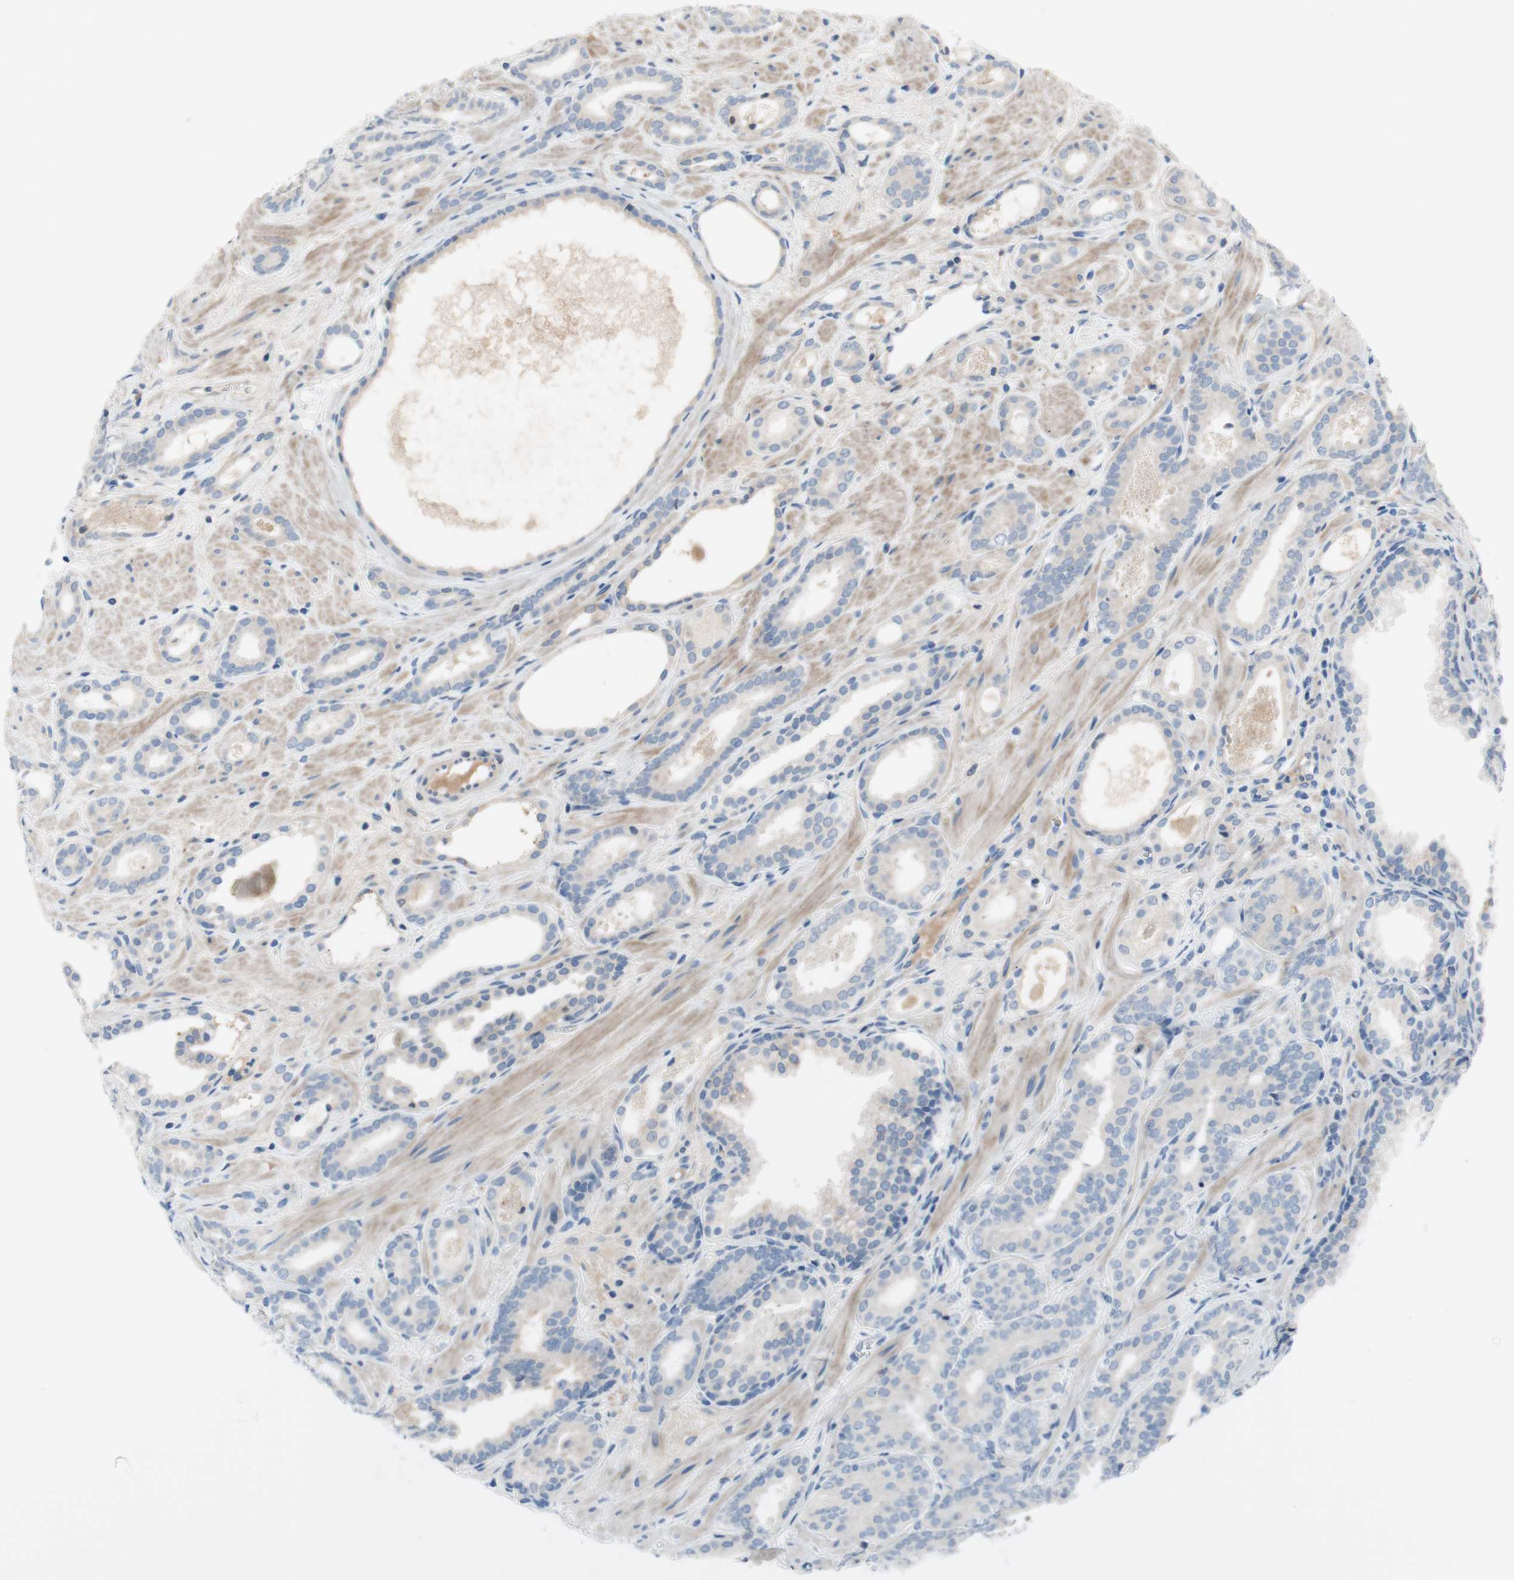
{"staining": {"intensity": "negative", "quantity": "none", "location": "none"}, "tissue": "prostate cancer", "cell_type": "Tumor cells", "image_type": "cancer", "snomed": [{"axis": "morphology", "description": "Adenocarcinoma, Low grade"}, {"axis": "topography", "description": "Prostate"}], "caption": "This photomicrograph is of prostate cancer (adenocarcinoma (low-grade)) stained with IHC to label a protein in brown with the nuclei are counter-stained blue. There is no staining in tumor cells.", "gene": "FDFT1", "patient": {"sex": "male", "age": 57}}